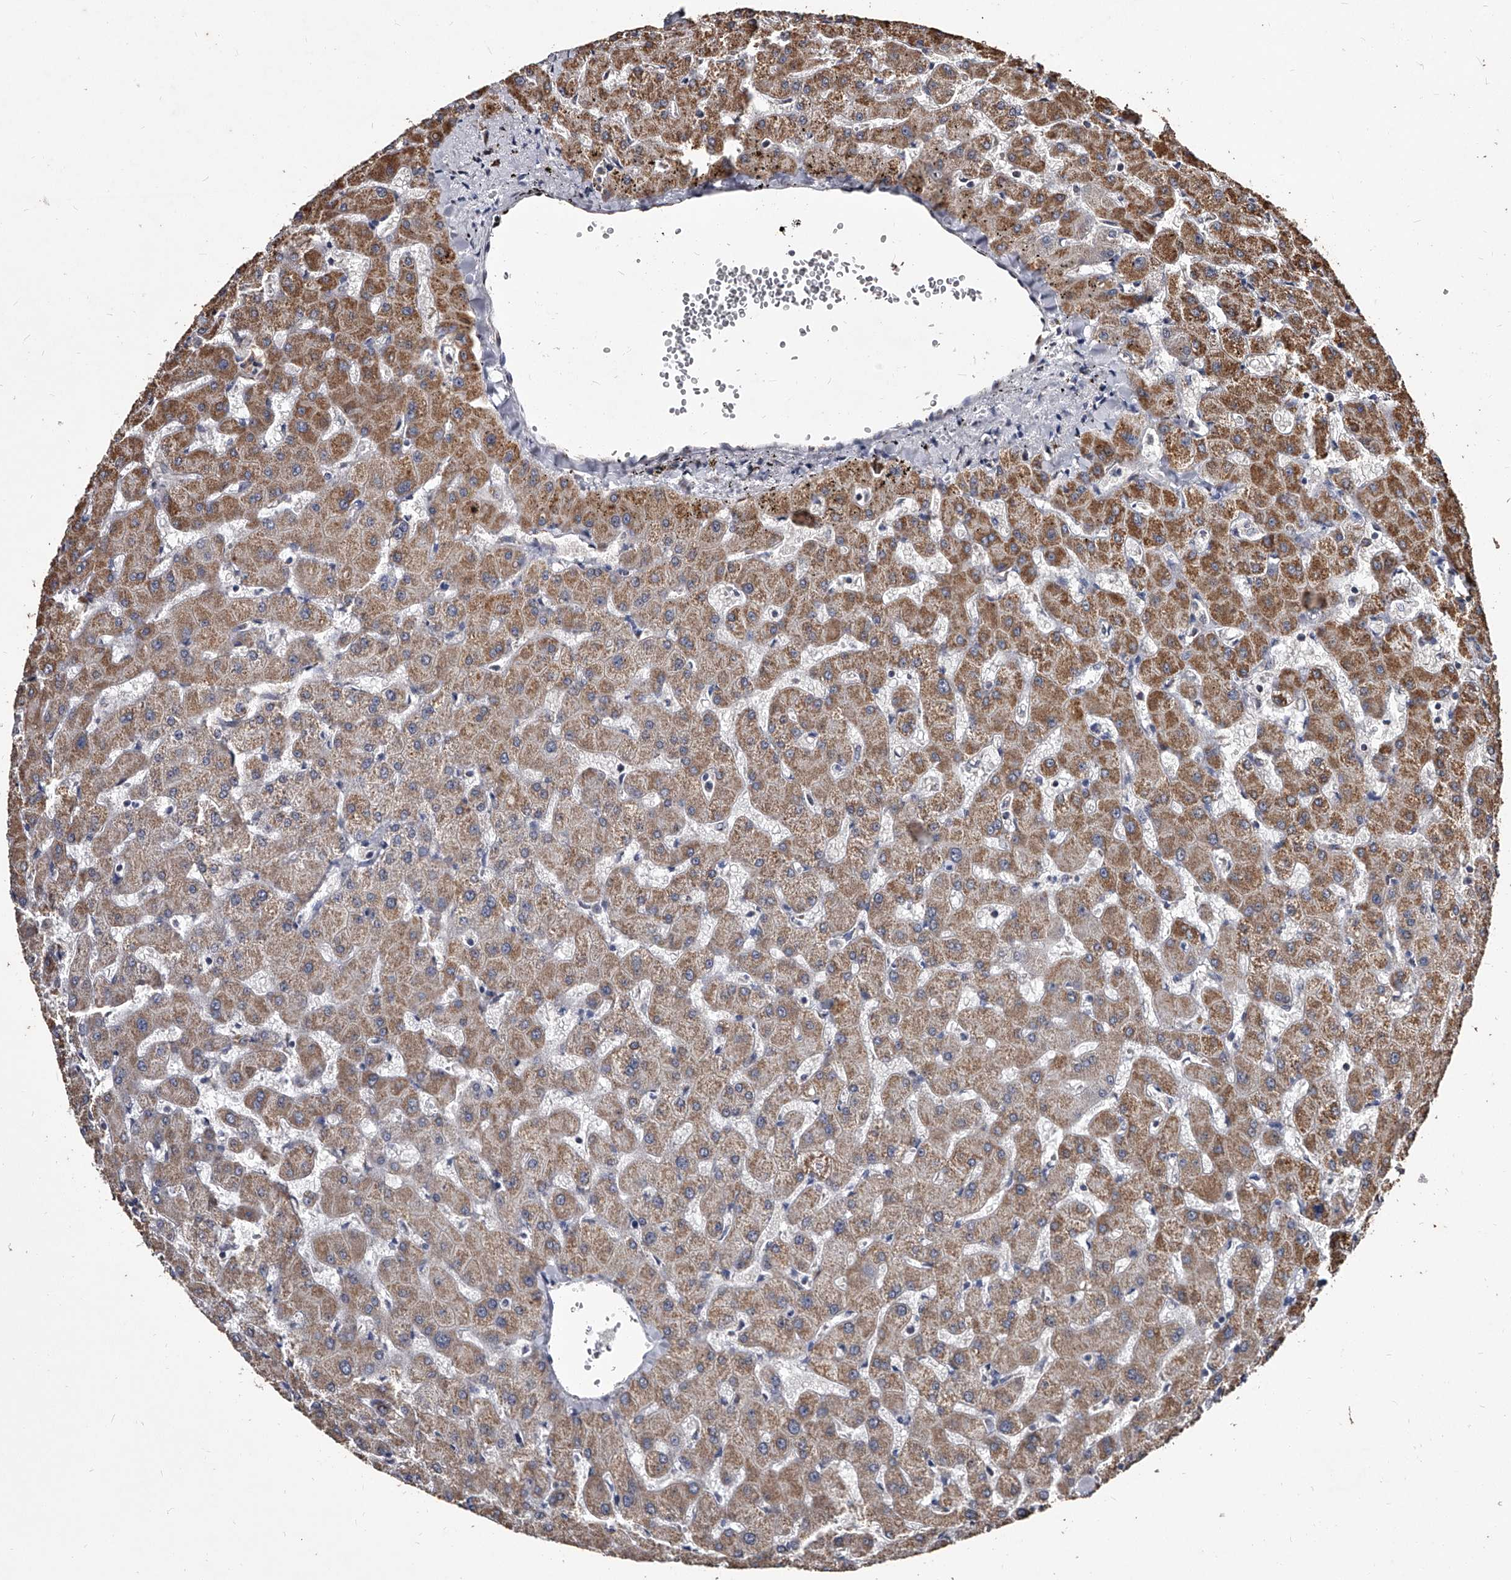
{"staining": {"intensity": "negative", "quantity": "none", "location": "none"}, "tissue": "liver", "cell_type": "Cholangiocytes", "image_type": "normal", "snomed": [{"axis": "morphology", "description": "Normal tissue, NOS"}, {"axis": "topography", "description": "Liver"}], "caption": "IHC of unremarkable liver demonstrates no positivity in cholangiocytes.", "gene": "GPR183", "patient": {"sex": "female", "age": 63}}